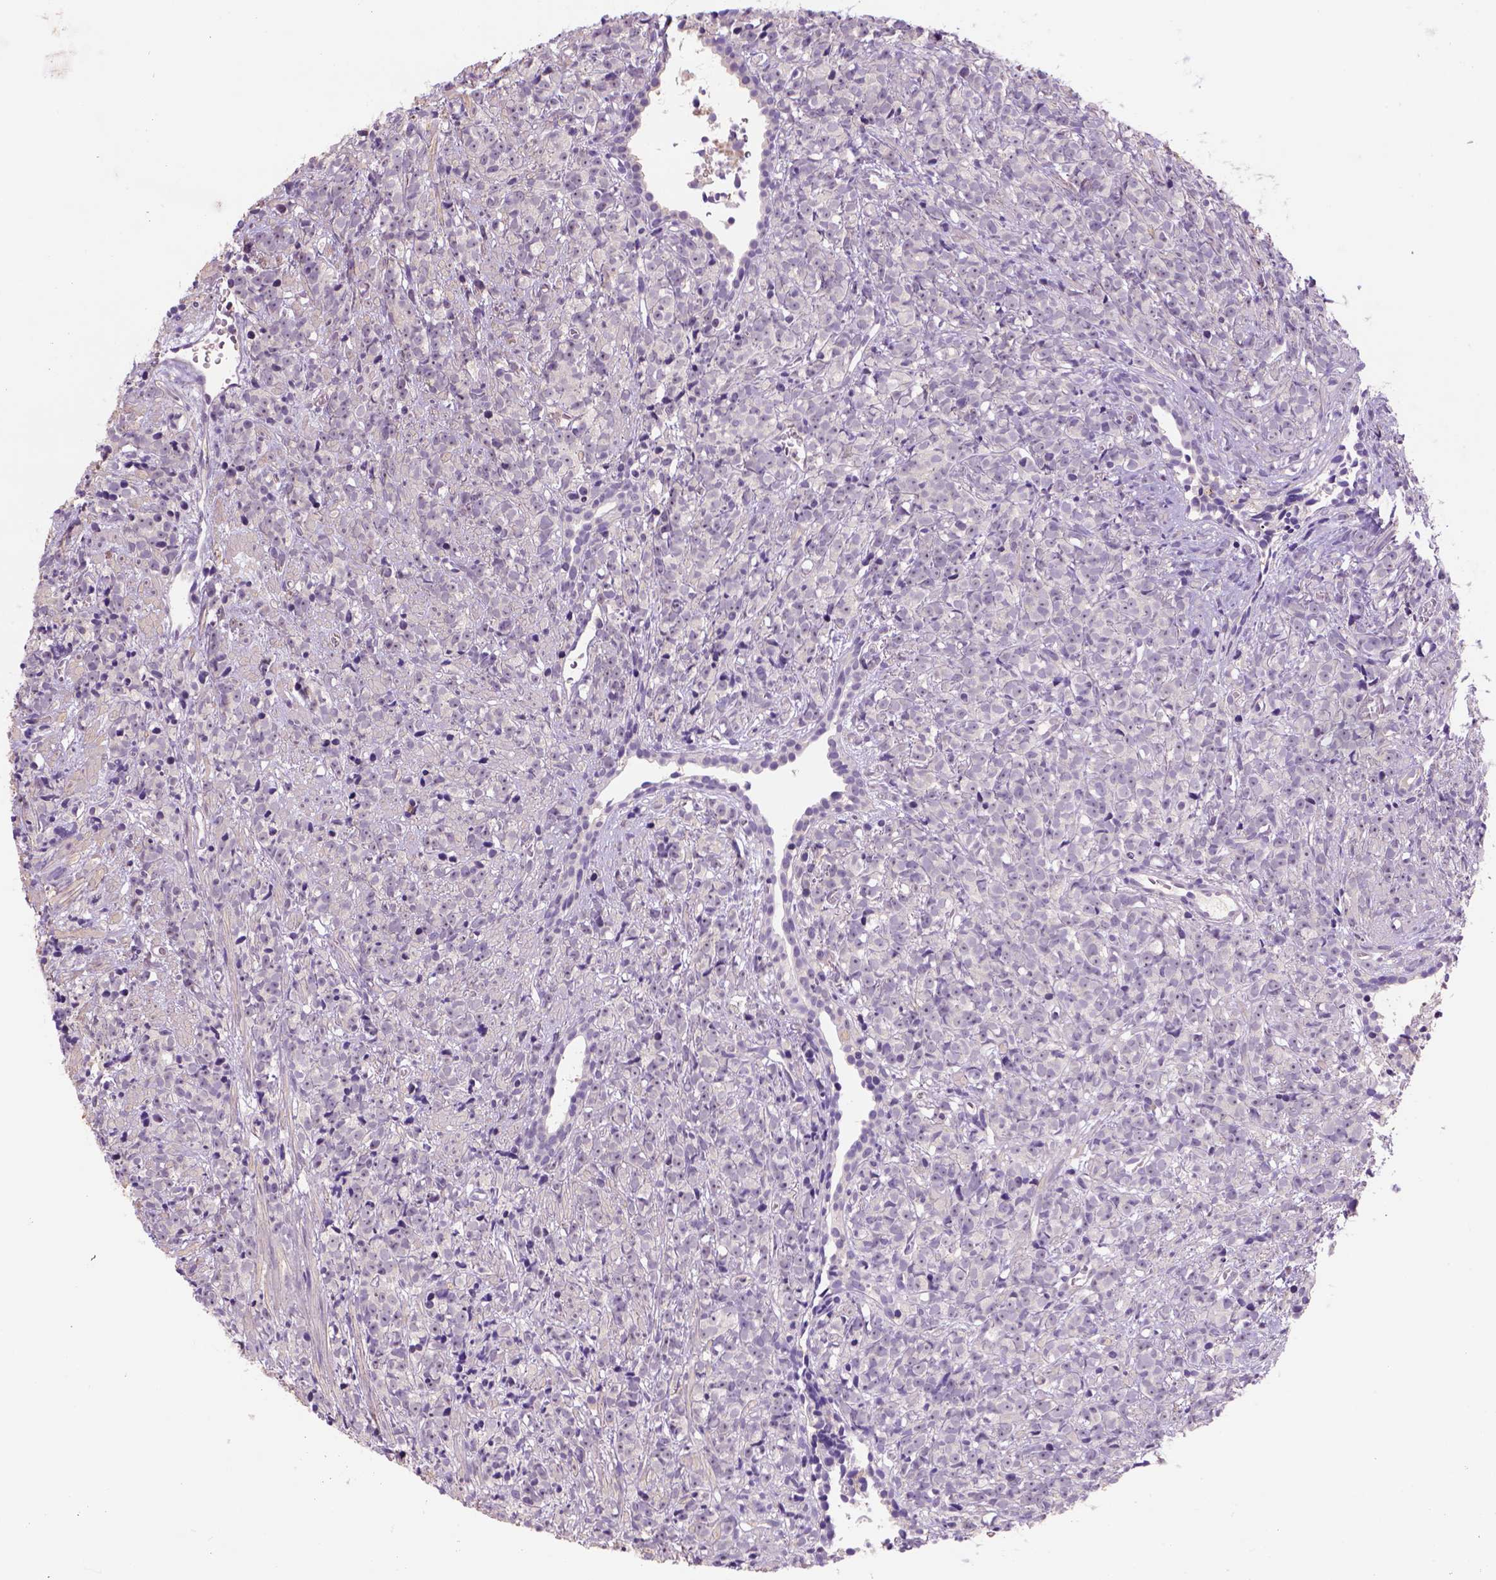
{"staining": {"intensity": "weak", "quantity": "25%-75%", "location": "cytoplasmic/membranous,nuclear"}, "tissue": "prostate cancer", "cell_type": "Tumor cells", "image_type": "cancer", "snomed": [{"axis": "morphology", "description": "Adenocarcinoma, High grade"}, {"axis": "topography", "description": "Prostate"}], "caption": "Human prostate cancer (adenocarcinoma (high-grade)) stained with a protein marker exhibits weak staining in tumor cells.", "gene": "SCML4", "patient": {"sex": "male", "age": 81}}